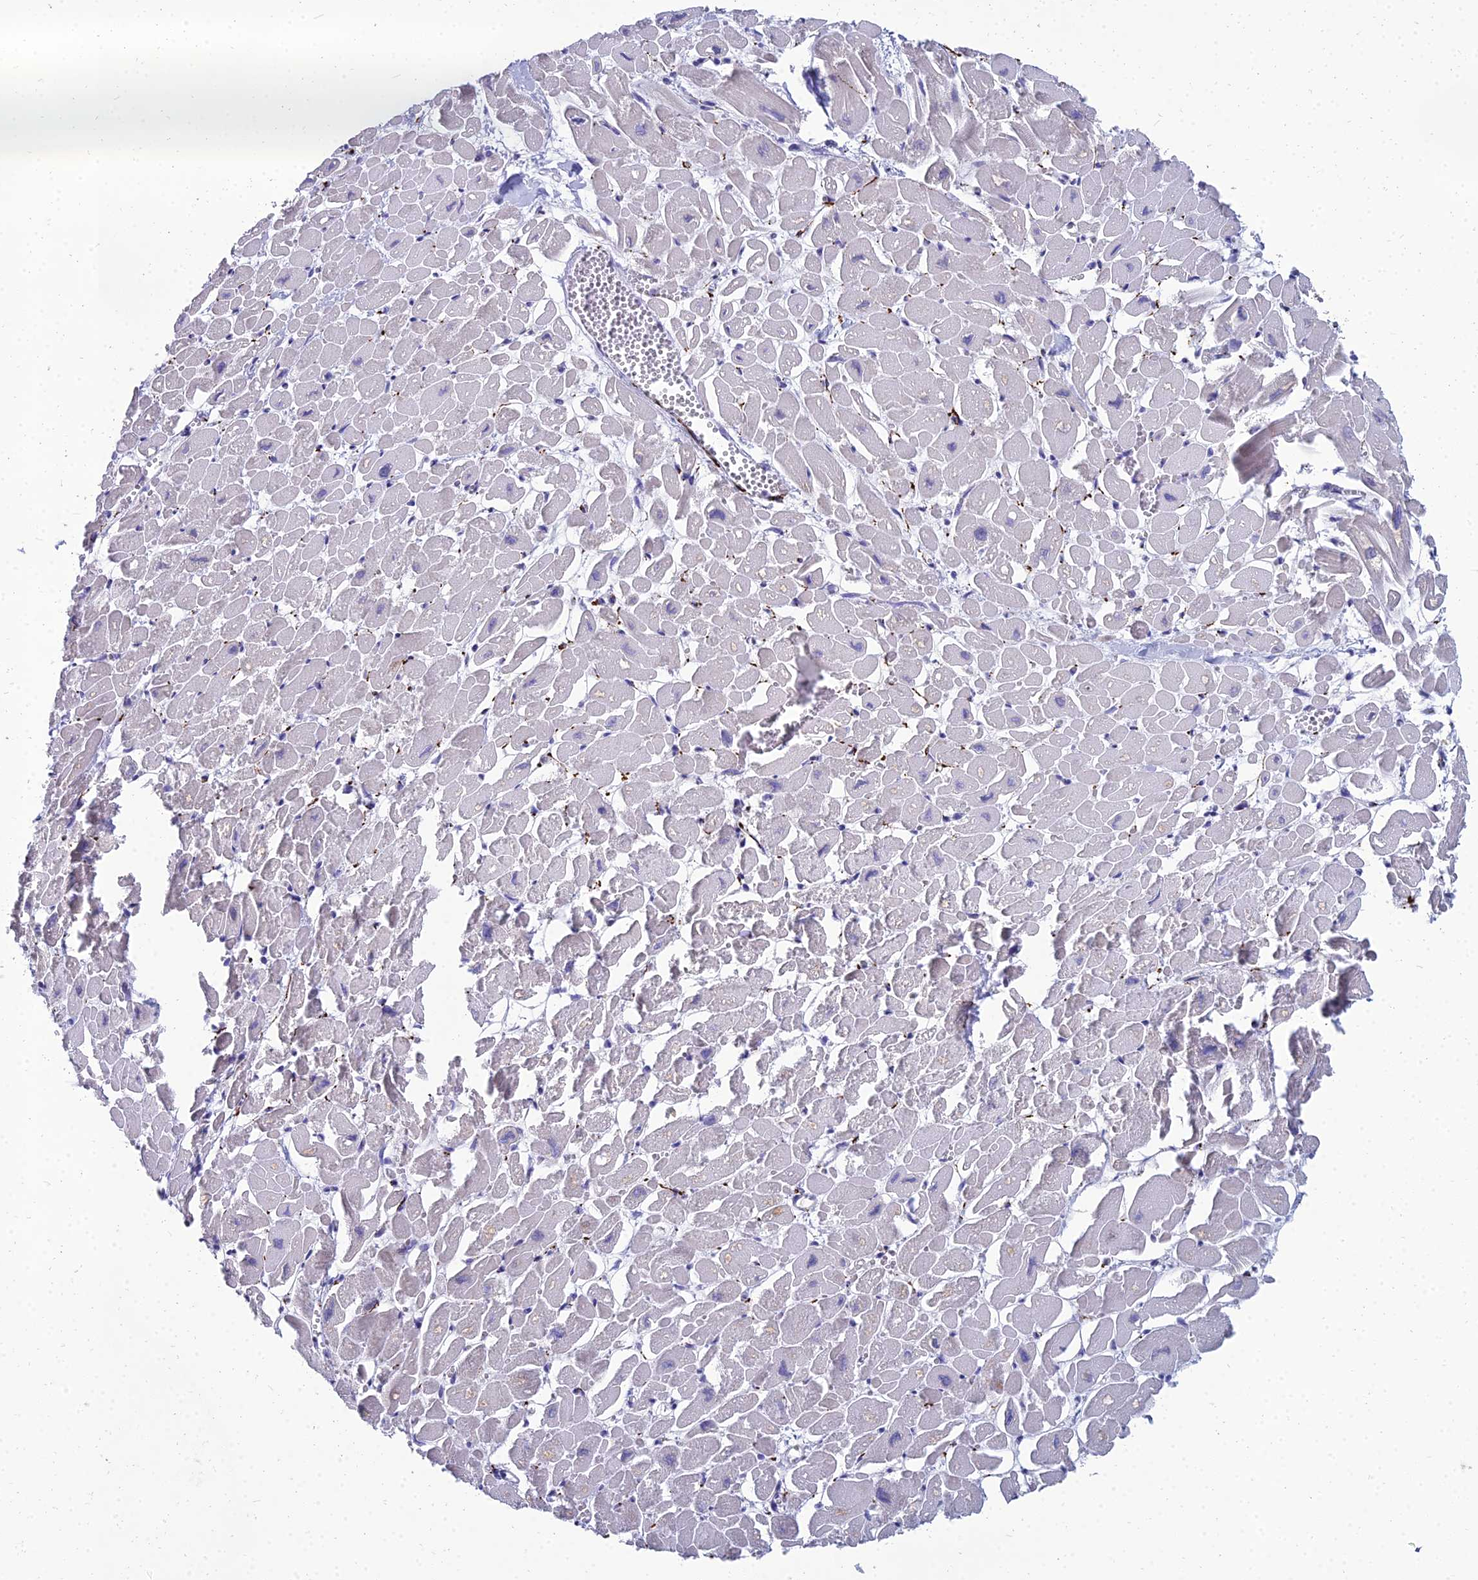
{"staining": {"intensity": "negative", "quantity": "none", "location": "none"}, "tissue": "heart muscle", "cell_type": "Cardiomyocytes", "image_type": "normal", "snomed": [{"axis": "morphology", "description": "Normal tissue, NOS"}, {"axis": "topography", "description": "Heart"}], "caption": "The histopathology image shows no significant staining in cardiomyocytes of heart muscle. Nuclei are stained in blue.", "gene": "NPY", "patient": {"sex": "male", "age": 54}}